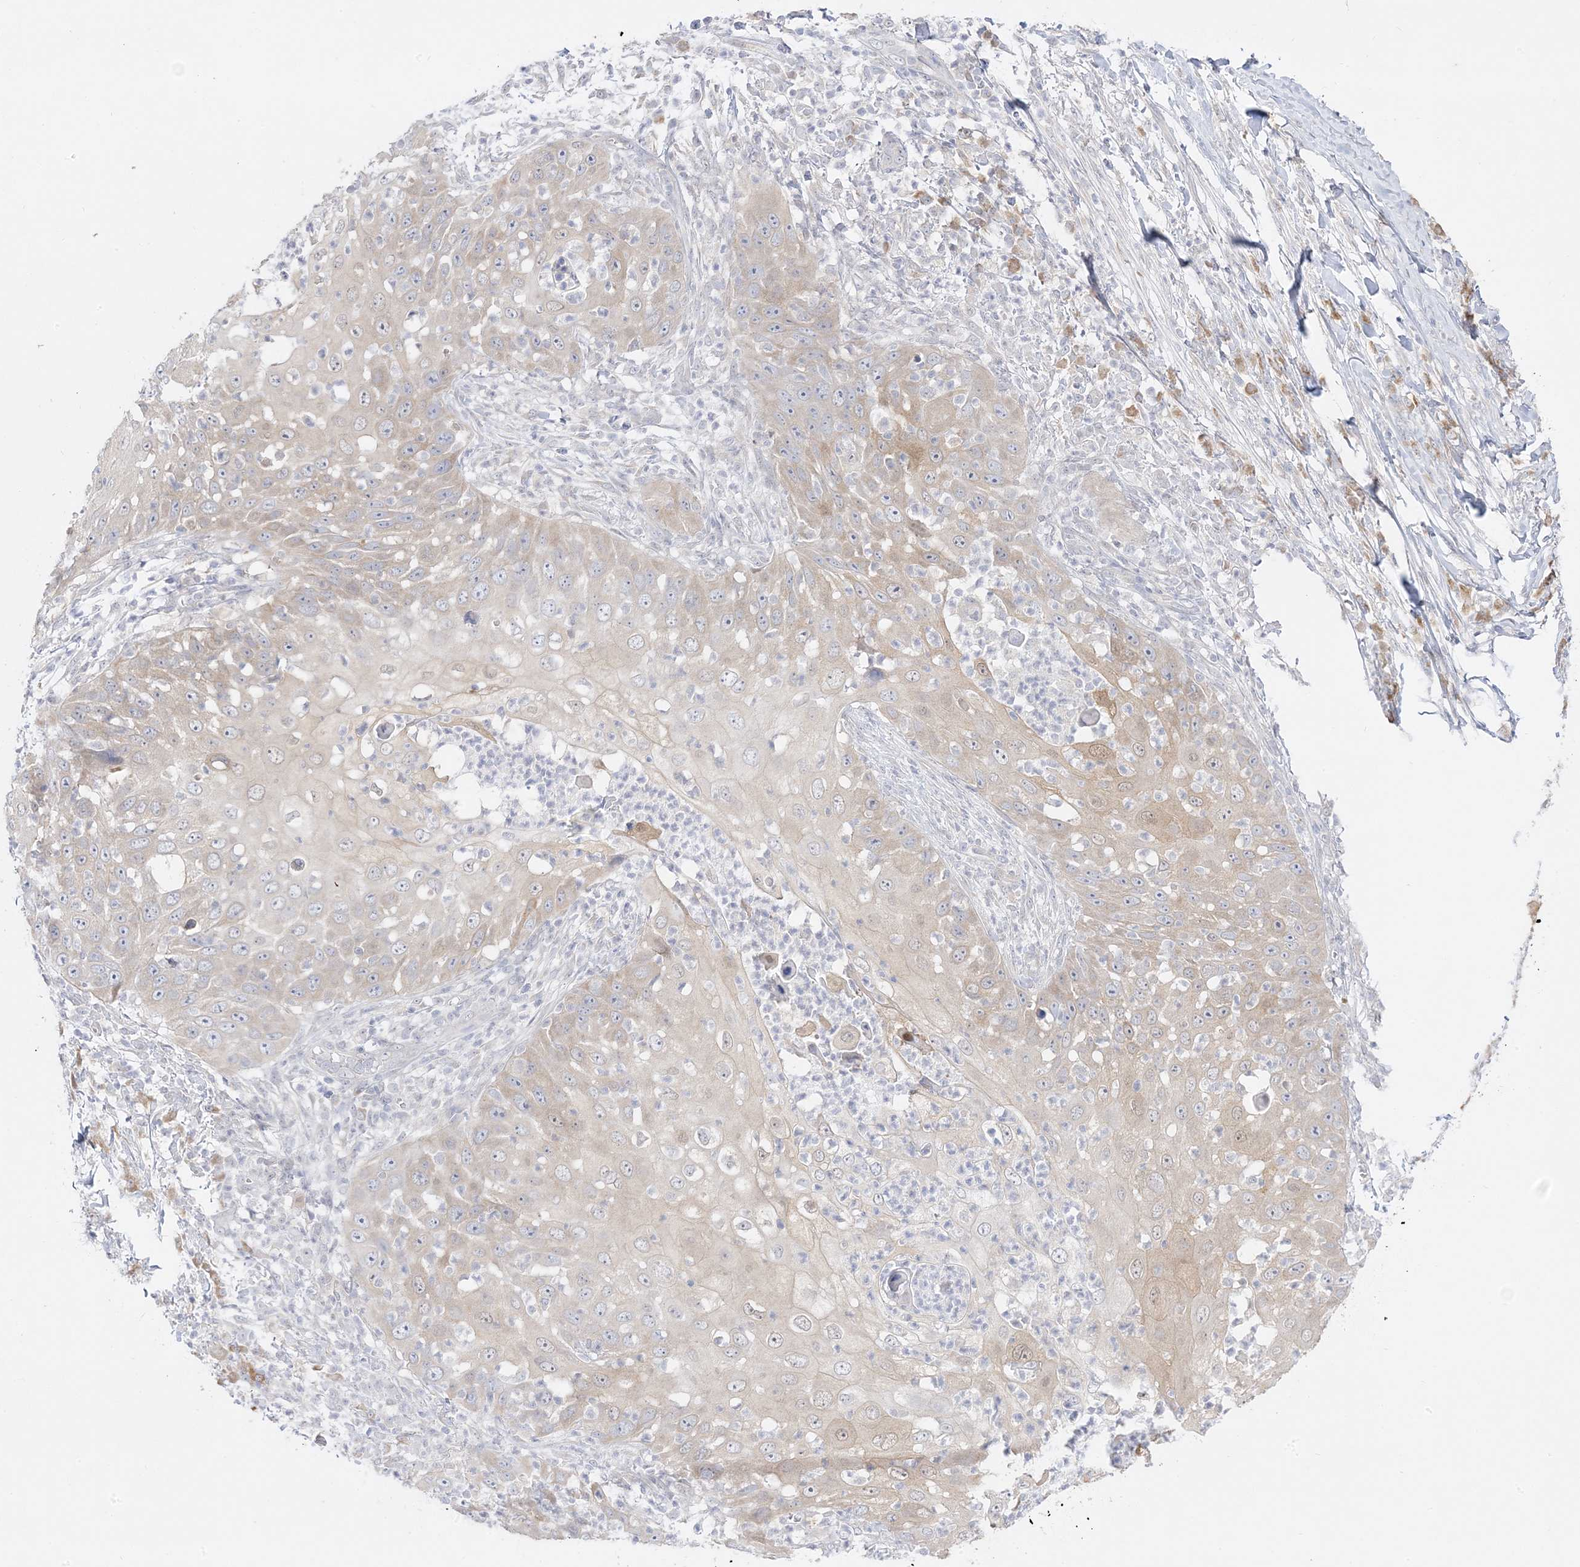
{"staining": {"intensity": "weak", "quantity": "<25%", "location": "cytoplasmic/membranous"}, "tissue": "skin cancer", "cell_type": "Tumor cells", "image_type": "cancer", "snomed": [{"axis": "morphology", "description": "Squamous cell carcinoma, NOS"}, {"axis": "topography", "description": "Skin"}], "caption": "Skin squamous cell carcinoma was stained to show a protein in brown. There is no significant staining in tumor cells. The staining was performed using DAB (3,3'-diaminobenzidine) to visualize the protein expression in brown, while the nuclei were stained in blue with hematoxylin (Magnification: 20x).", "gene": "C2CD2", "patient": {"sex": "female", "age": 44}}